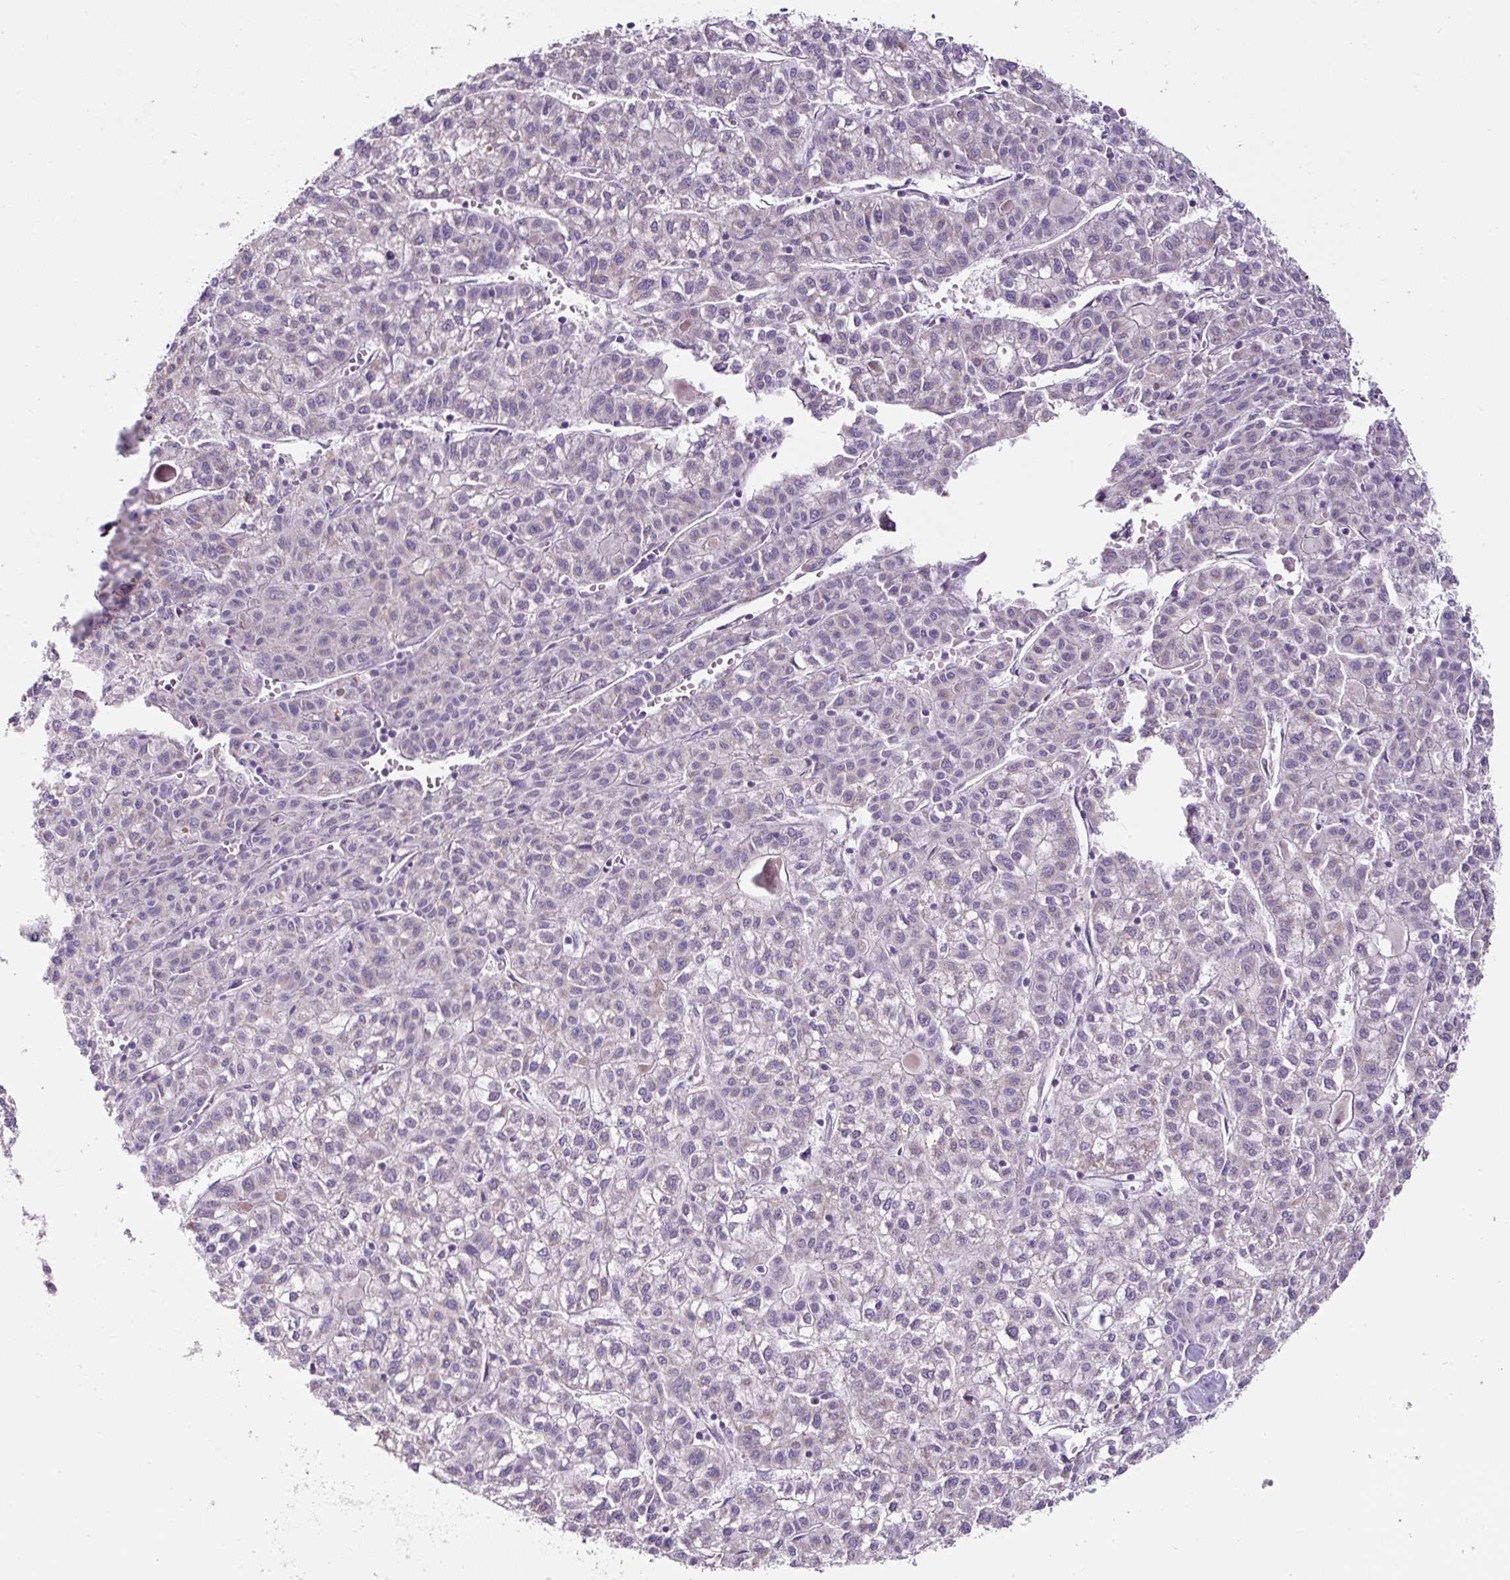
{"staining": {"intensity": "negative", "quantity": "none", "location": "none"}, "tissue": "liver cancer", "cell_type": "Tumor cells", "image_type": "cancer", "snomed": [{"axis": "morphology", "description": "Carcinoma, Hepatocellular, NOS"}, {"axis": "topography", "description": "Liver"}], "caption": "Tumor cells show no significant protein staining in liver cancer (hepatocellular carcinoma). (DAB (3,3'-diaminobenzidine) IHC visualized using brightfield microscopy, high magnification).", "gene": "OR14A2", "patient": {"sex": "female", "age": 43}}